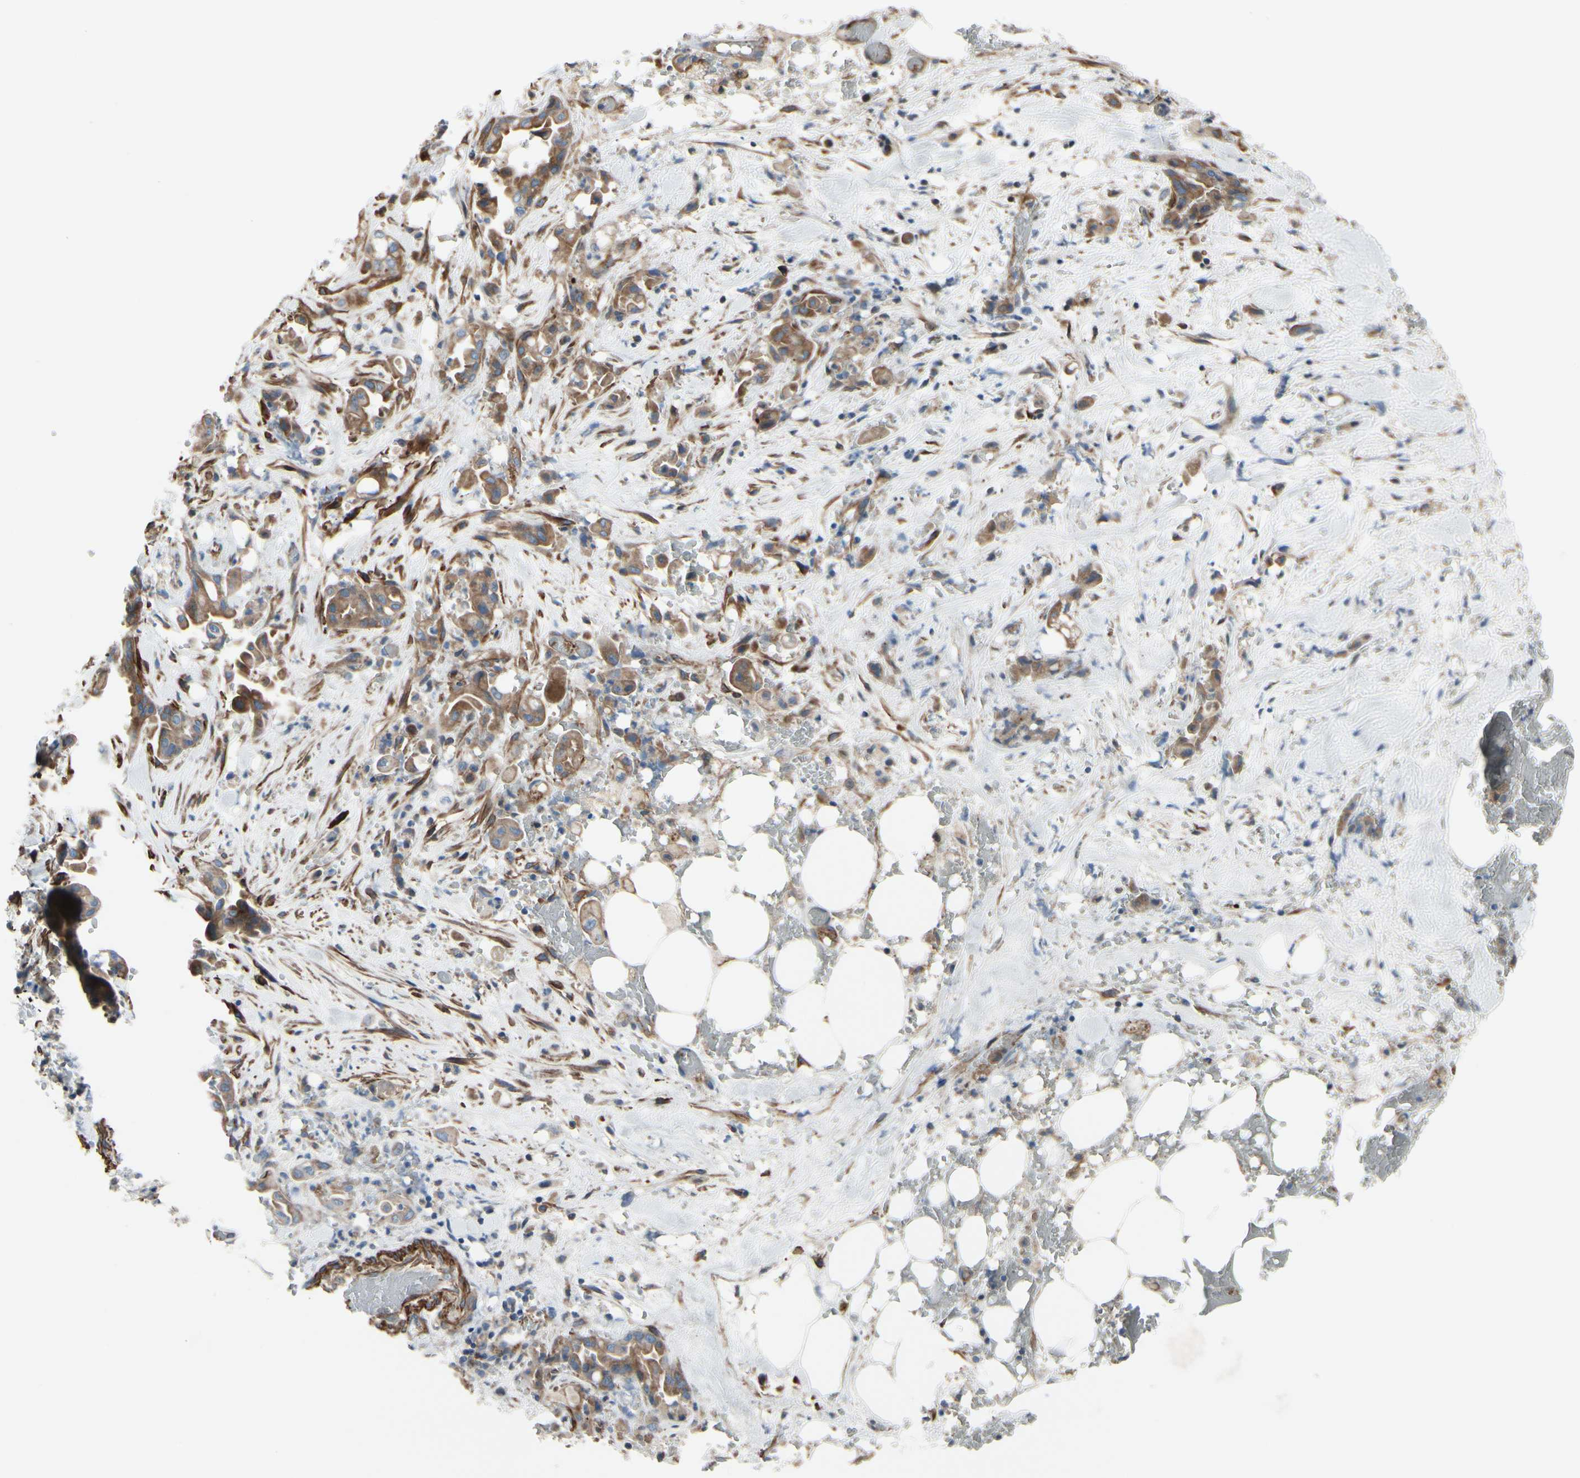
{"staining": {"intensity": "moderate", "quantity": ">75%", "location": "cytoplasmic/membranous"}, "tissue": "liver cancer", "cell_type": "Tumor cells", "image_type": "cancer", "snomed": [{"axis": "morphology", "description": "Cholangiocarcinoma"}, {"axis": "topography", "description": "Liver"}], "caption": "Liver cancer tissue shows moderate cytoplasmic/membranous staining in about >75% of tumor cells, visualized by immunohistochemistry. (IHC, brightfield microscopy, high magnification).", "gene": "TPM1", "patient": {"sex": "female", "age": 68}}